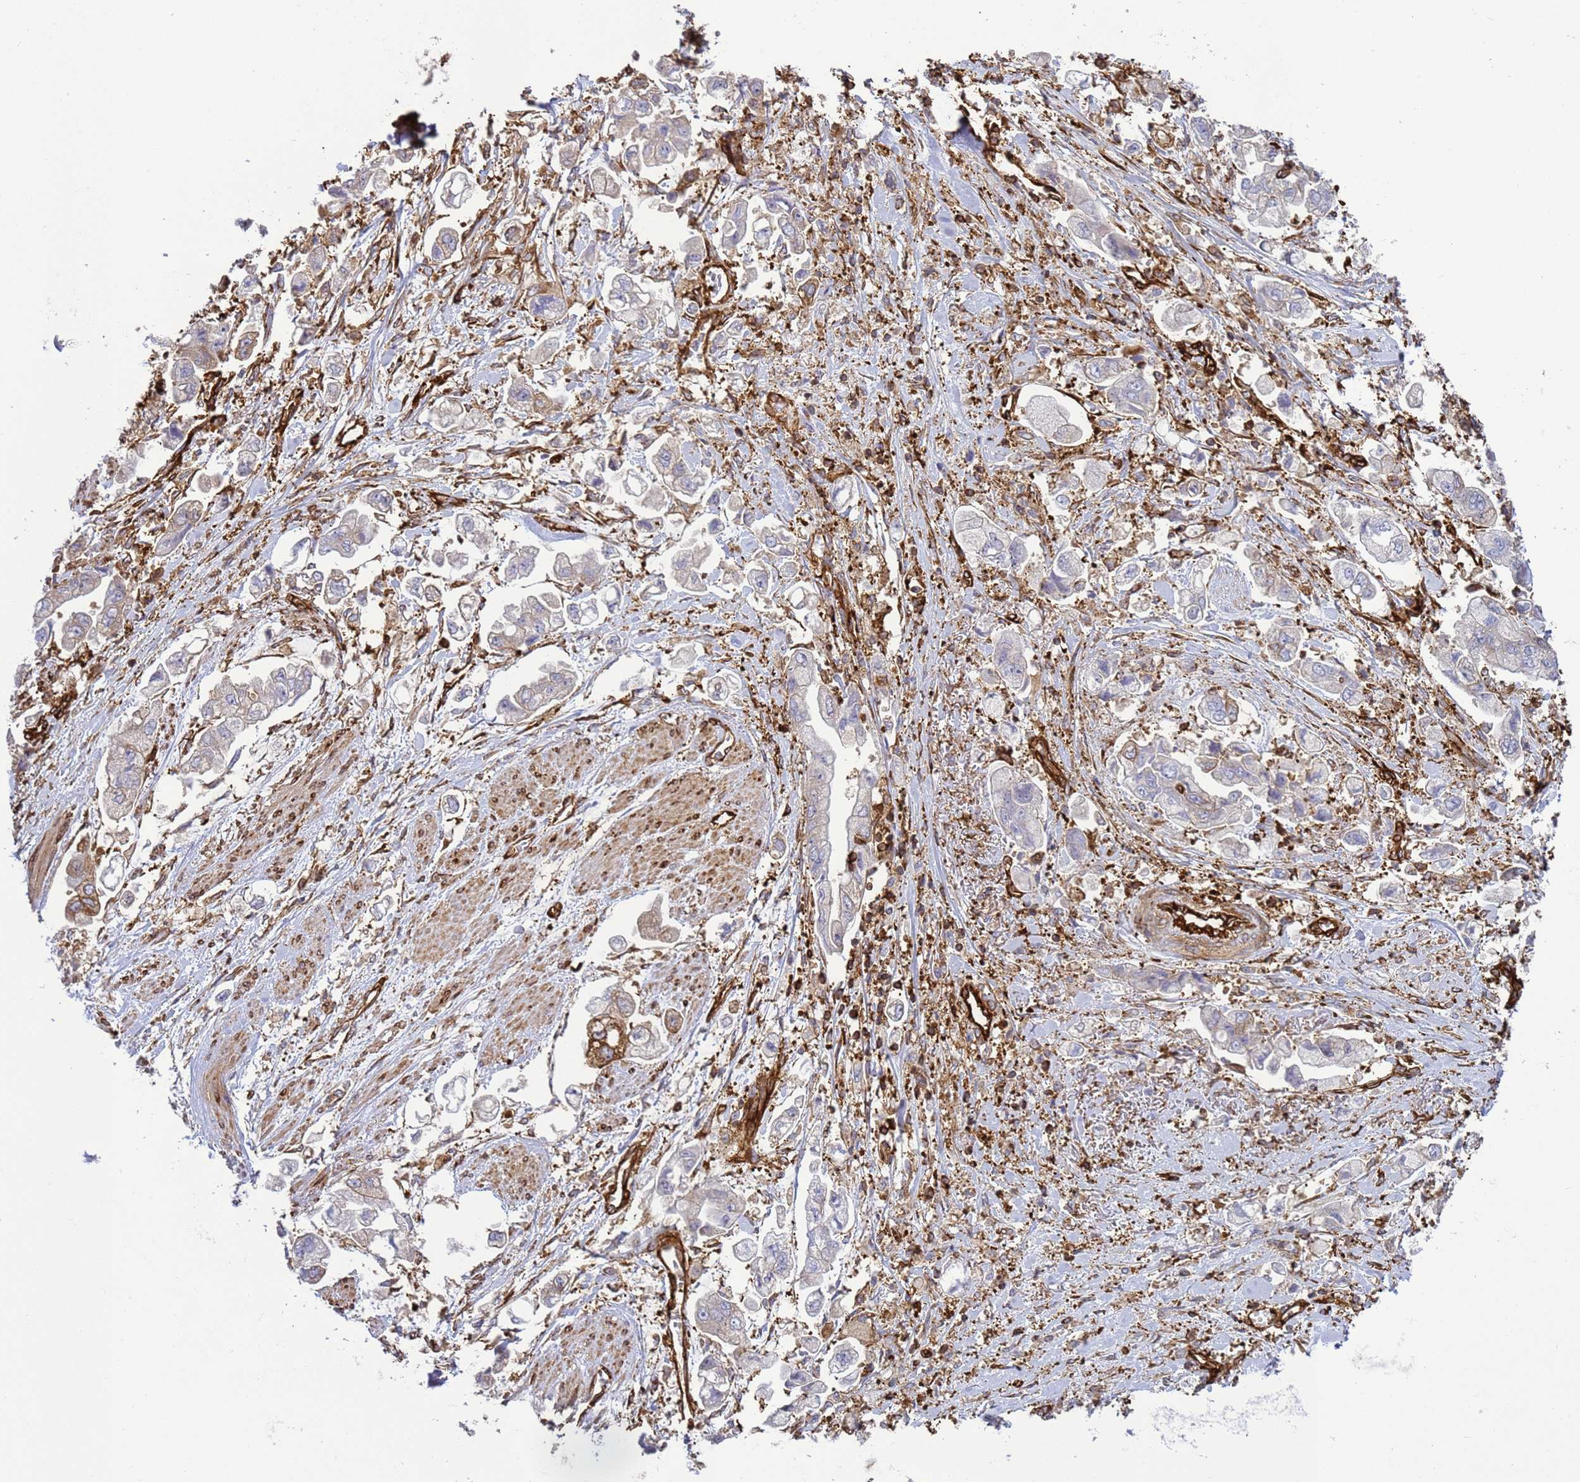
{"staining": {"intensity": "weak", "quantity": "<25%", "location": "cytoplasmic/membranous"}, "tissue": "stomach cancer", "cell_type": "Tumor cells", "image_type": "cancer", "snomed": [{"axis": "morphology", "description": "Adenocarcinoma, NOS"}, {"axis": "topography", "description": "Stomach"}], "caption": "This is a histopathology image of immunohistochemistry staining of stomach adenocarcinoma, which shows no expression in tumor cells. Nuclei are stained in blue.", "gene": "ZBTB8OS", "patient": {"sex": "male", "age": 62}}